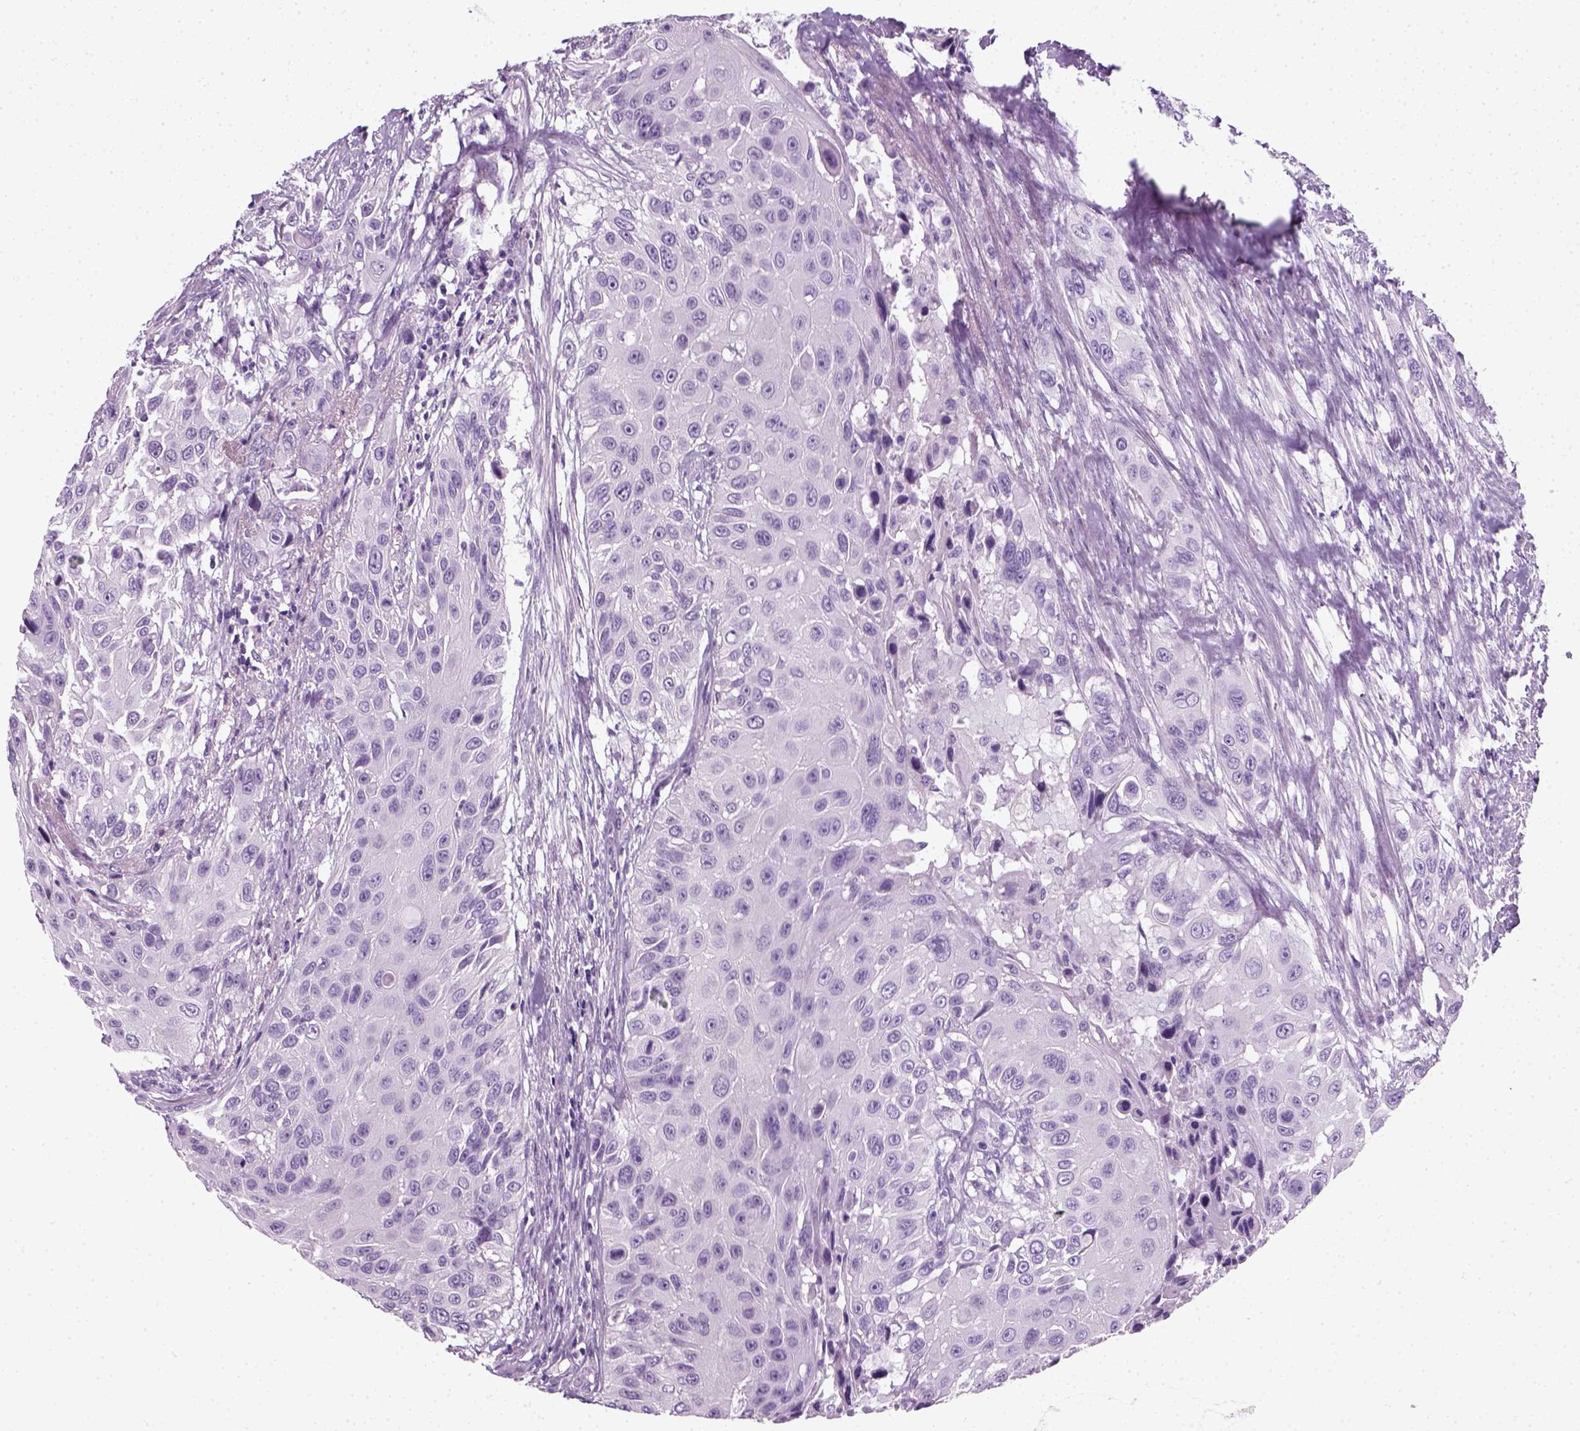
{"staining": {"intensity": "negative", "quantity": "none", "location": "none"}, "tissue": "urothelial cancer", "cell_type": "Tumor cells", "image_type": "cancer", "snomed": [{"axis": "morphology", "description": "Urothelial carcinoma, NOS"}, {"axis": "topography", "description": "Urinary bladder"}], "caption": "There is no significant expression in tumor cells of urothelial cancer. The staining is performed using DAB (3,3'-diaminobenzidine) brown chromogen with nuclei counter-stained in using hematoxylin.", "gene": "SLC12A5", "patient": {"sex": "male", "age": 55}}